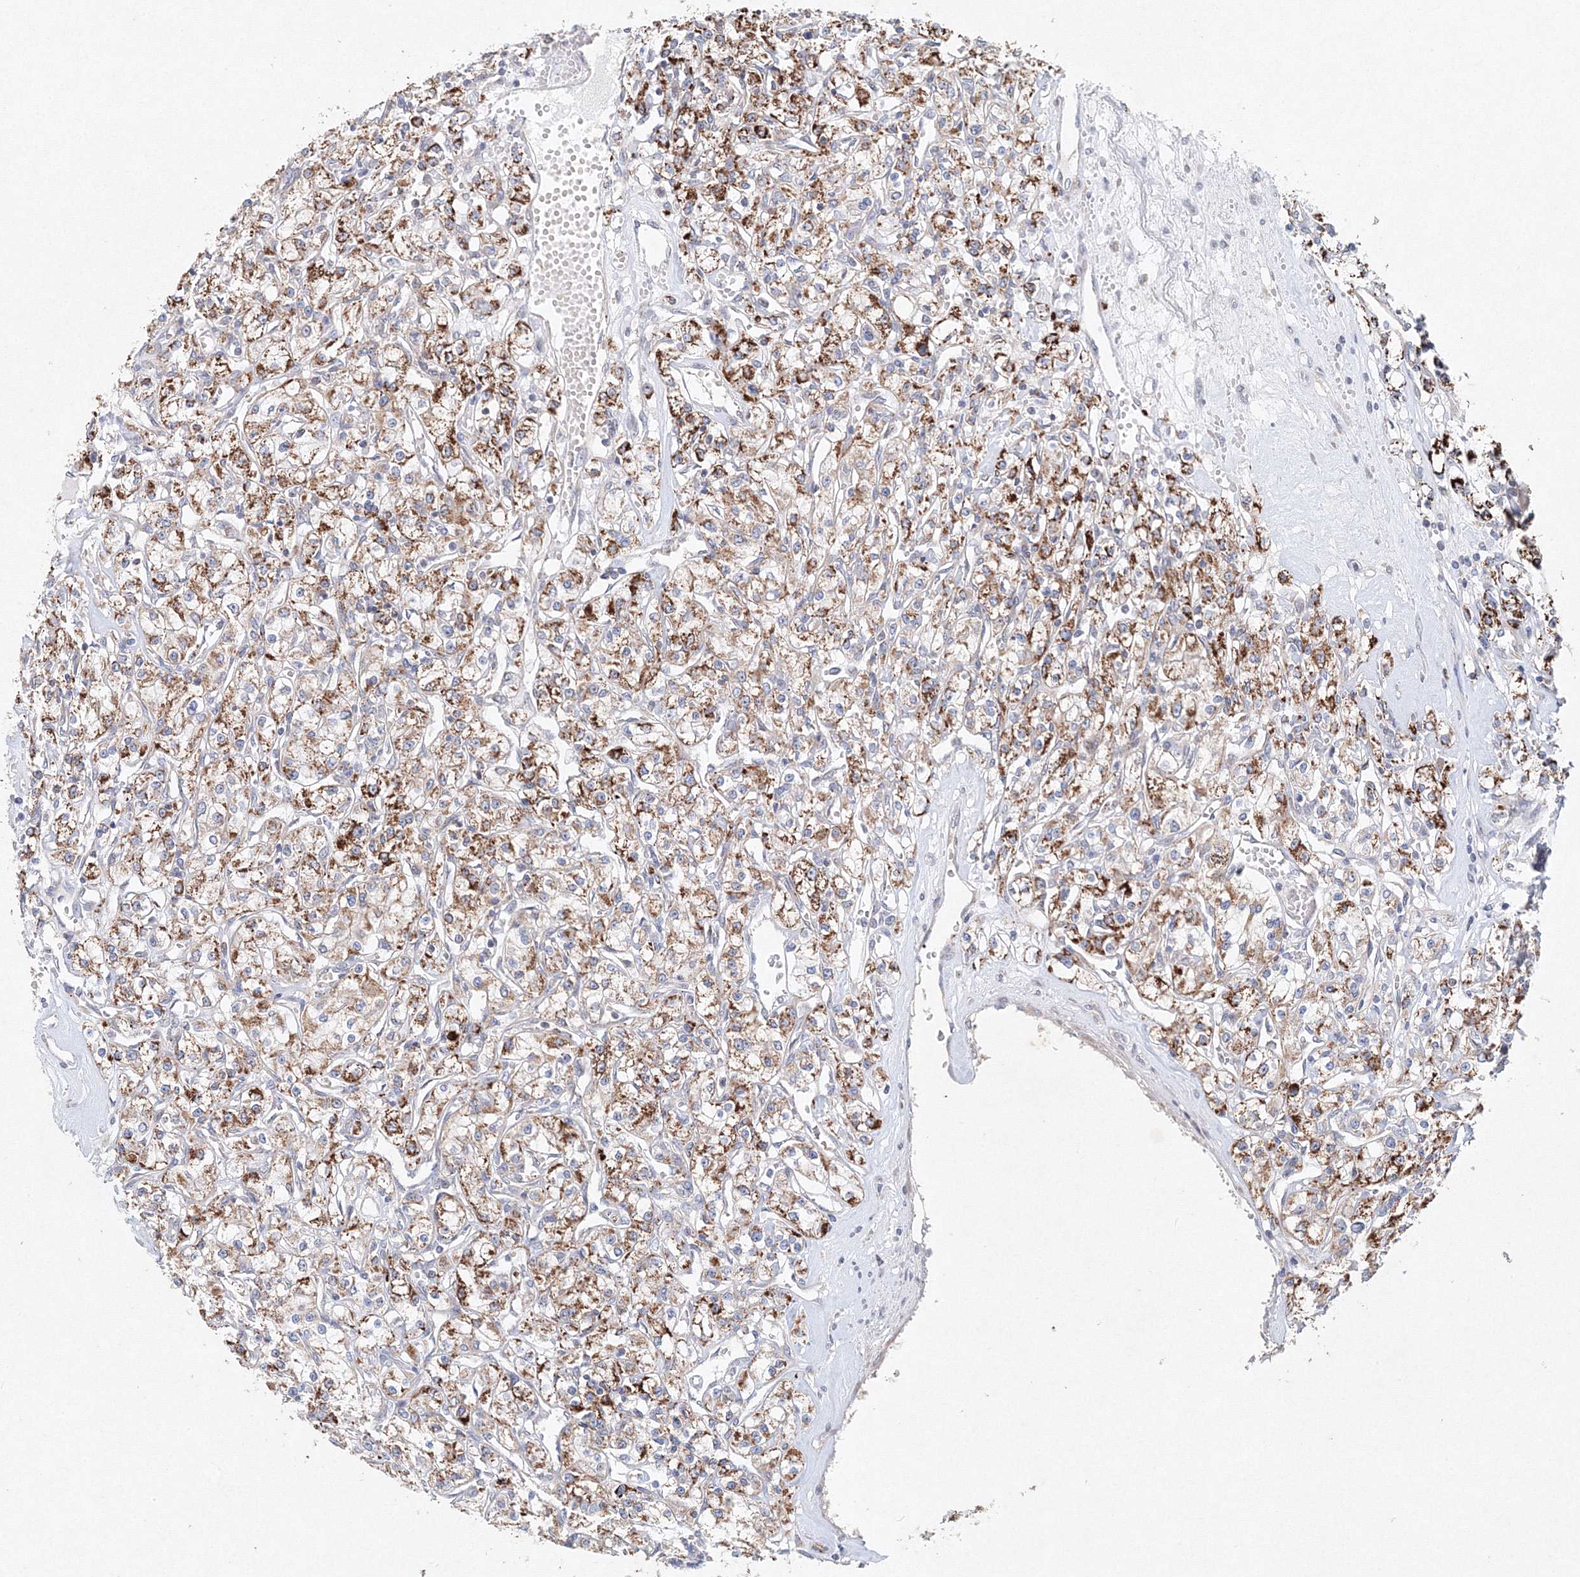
{"staining": {"intensity": "strong", "quantity": "25%-75%", "location": "cytoplasmic/membranous"}, "tissue": "renal cancer", "cell_type": "Tumor cells", "image_type": "cancer", "snomed": [{"axis": "morphology", "description": "Adenocarcinoma, NOS"}, {"axis": "topography", "description": "Kidney"}], "caption": "Immunohistochemical staining of renal cancer (adenocarcinoma) exhibits strong cytoplasmic/membranous protein expression in about 25%-75% of tumor cells. Using DAB (brown) and hematoxylin (blue) stains, captured at high magnification using brightfield microscopy.", "gene": "WDR49", "patient": {"sex": "female", "age": 59}}